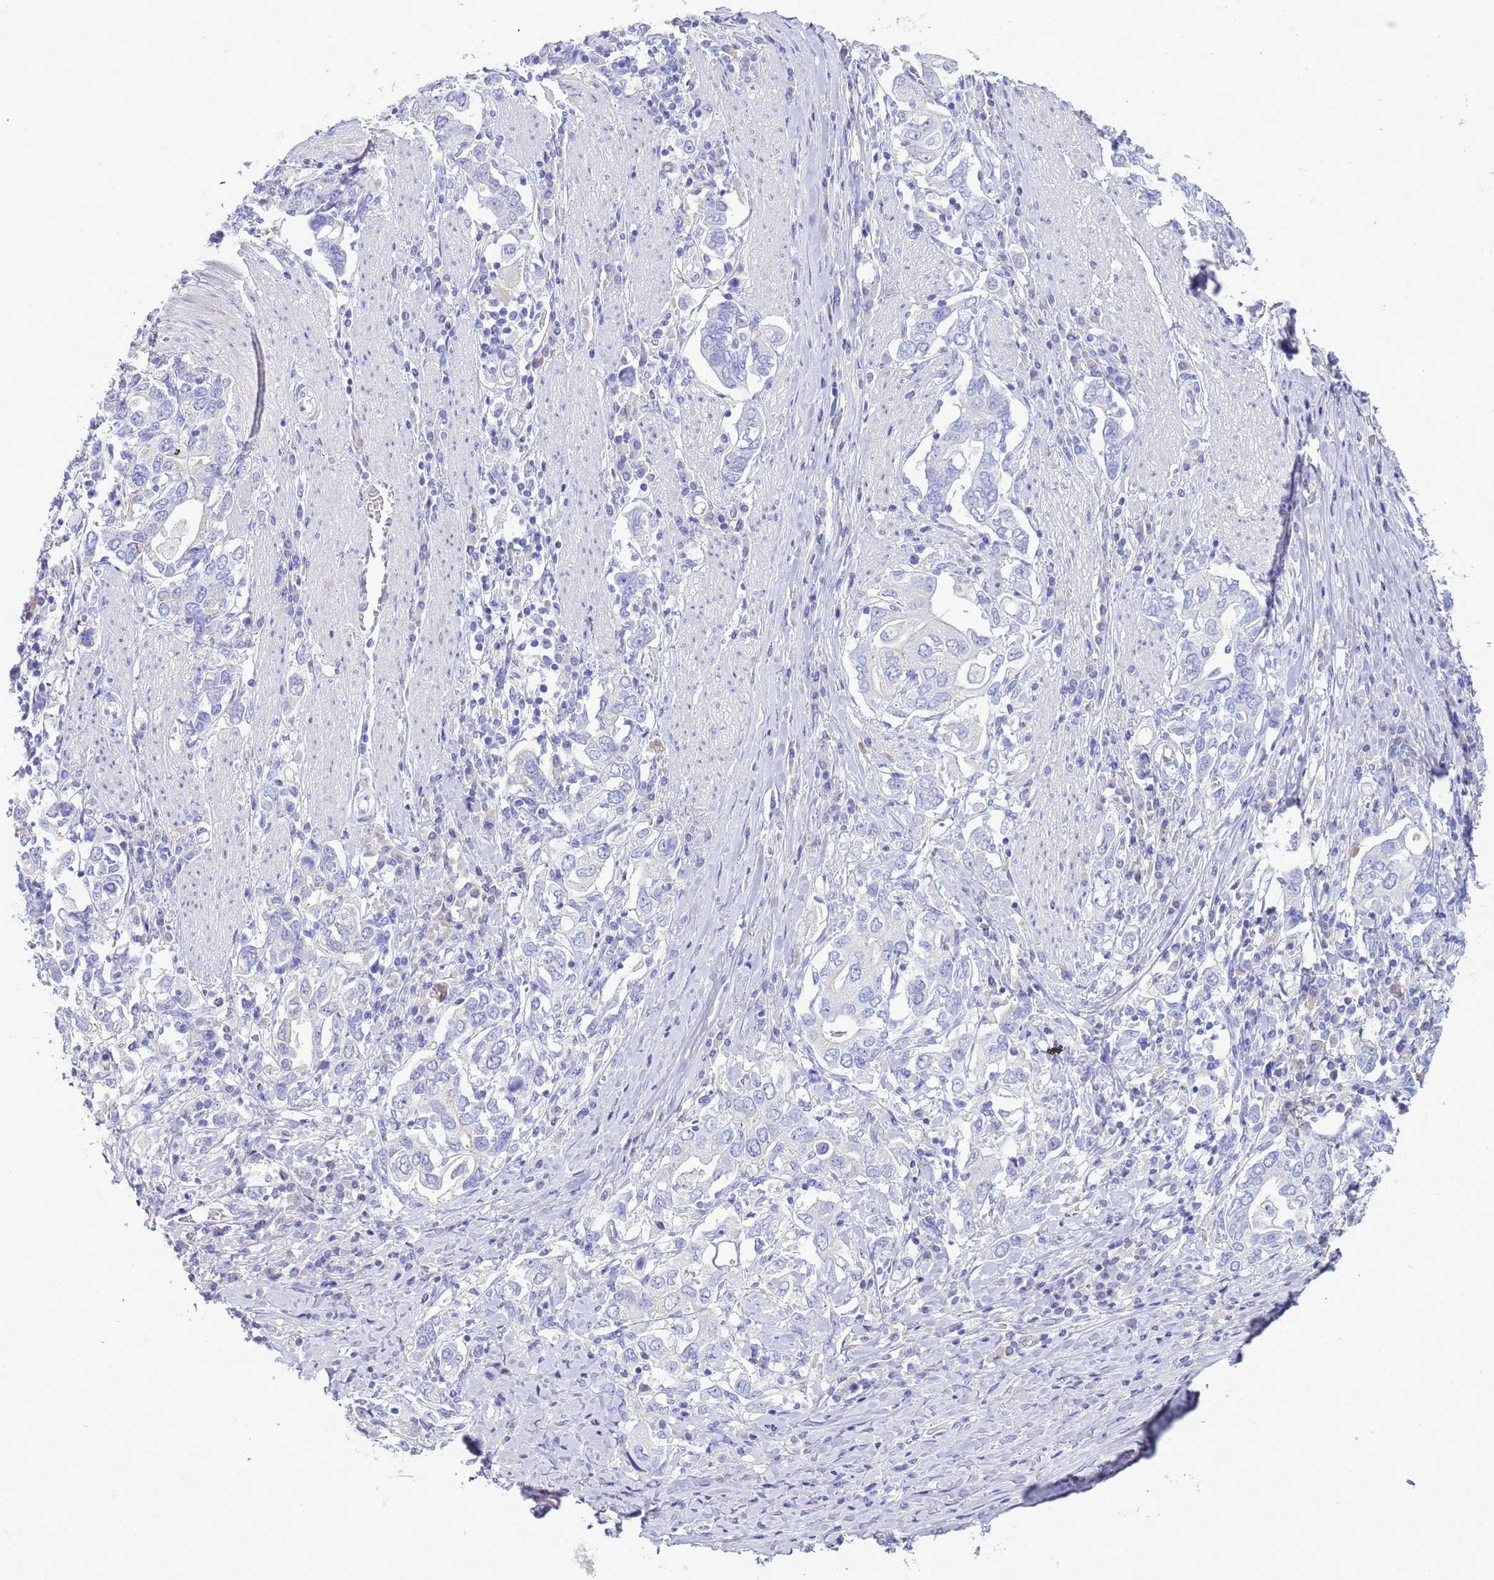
{"staining": {"intensity": "negative", "quantity": "none", "location": "none"}, "tissue": "stomach cancer", "cell_type": "Tumor cells", "image_type": "cancer", "snomed": [{"axis": "morphology", "description": "Adenocarcinoma, NOS"}, {"axis": "topography", "description": "Stomach, upper"}, {"axis": "topography", "description": "Stomach"}], "caption": "IHC histopathology image of neoplastic tissue: human stomach adenocarcinoma stained with DAB demonstrates no significant protein positivity in tumor cells.", "gene": "SYCN", "patient": {"sex": "male", "age": 62}}